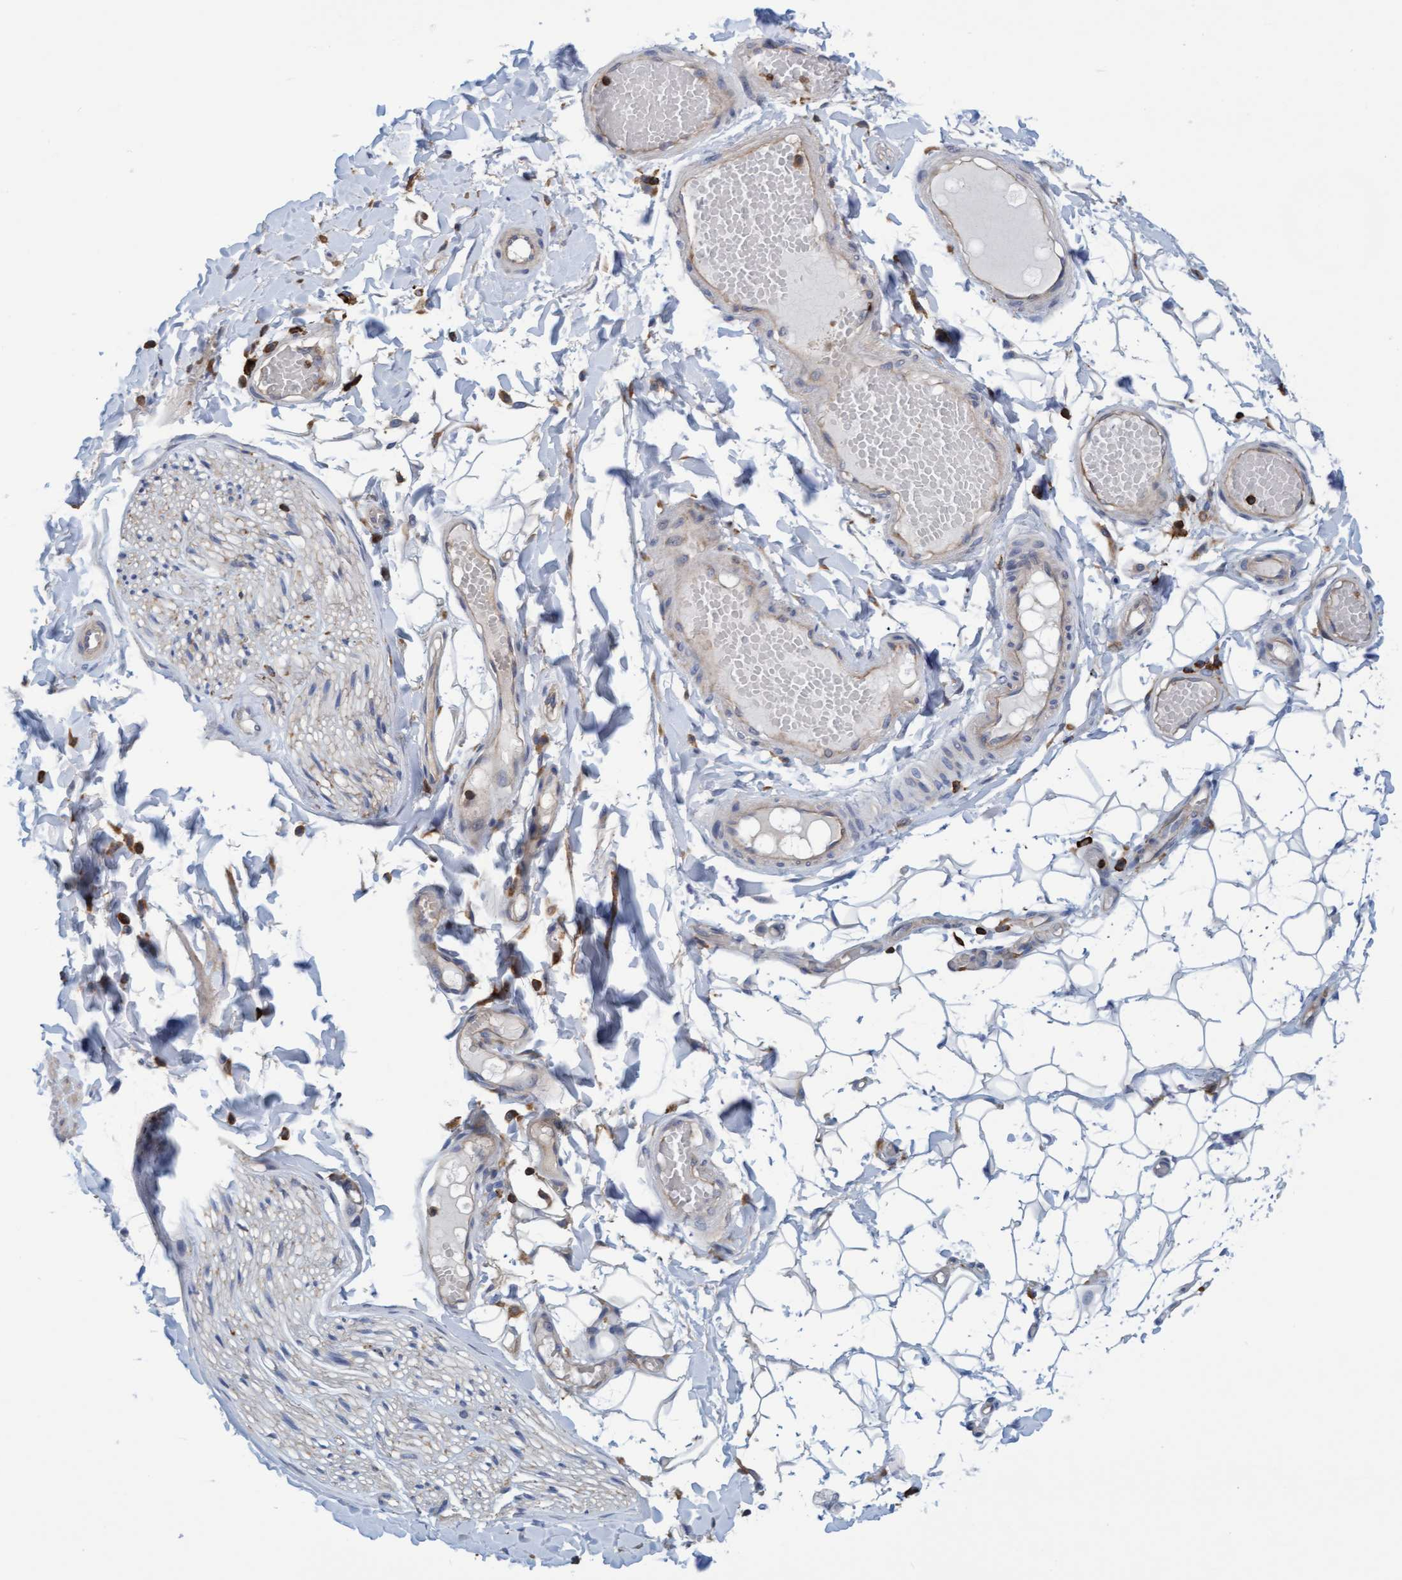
{"staining": {"intensity": "negative", "quantity": "none", "location": "none"}, "tissue": "adipose tissue", "cell_type": "Adipocytes", "image_type": "normal", "snomed": [{"axis": "morphology", "description": "Normal tissue, NOS"}, {"axis": "topography", "description": "Adipose tissue"}, {"axis": "topography", "description": "Vascular tissue"}, {"axis": "topography", "description": "Peripheral nerve tissue"}], "caption": "A high-resolution image shows IHC staining of normal adipose tissue, which reveals no significant staining in adipocytes. The staining is performed using DAB brown chromogen with nuclei counter-stained in using hematoxylin.", "gene": "FNBP1", "patient": {"sex": "male", "age": 25}}